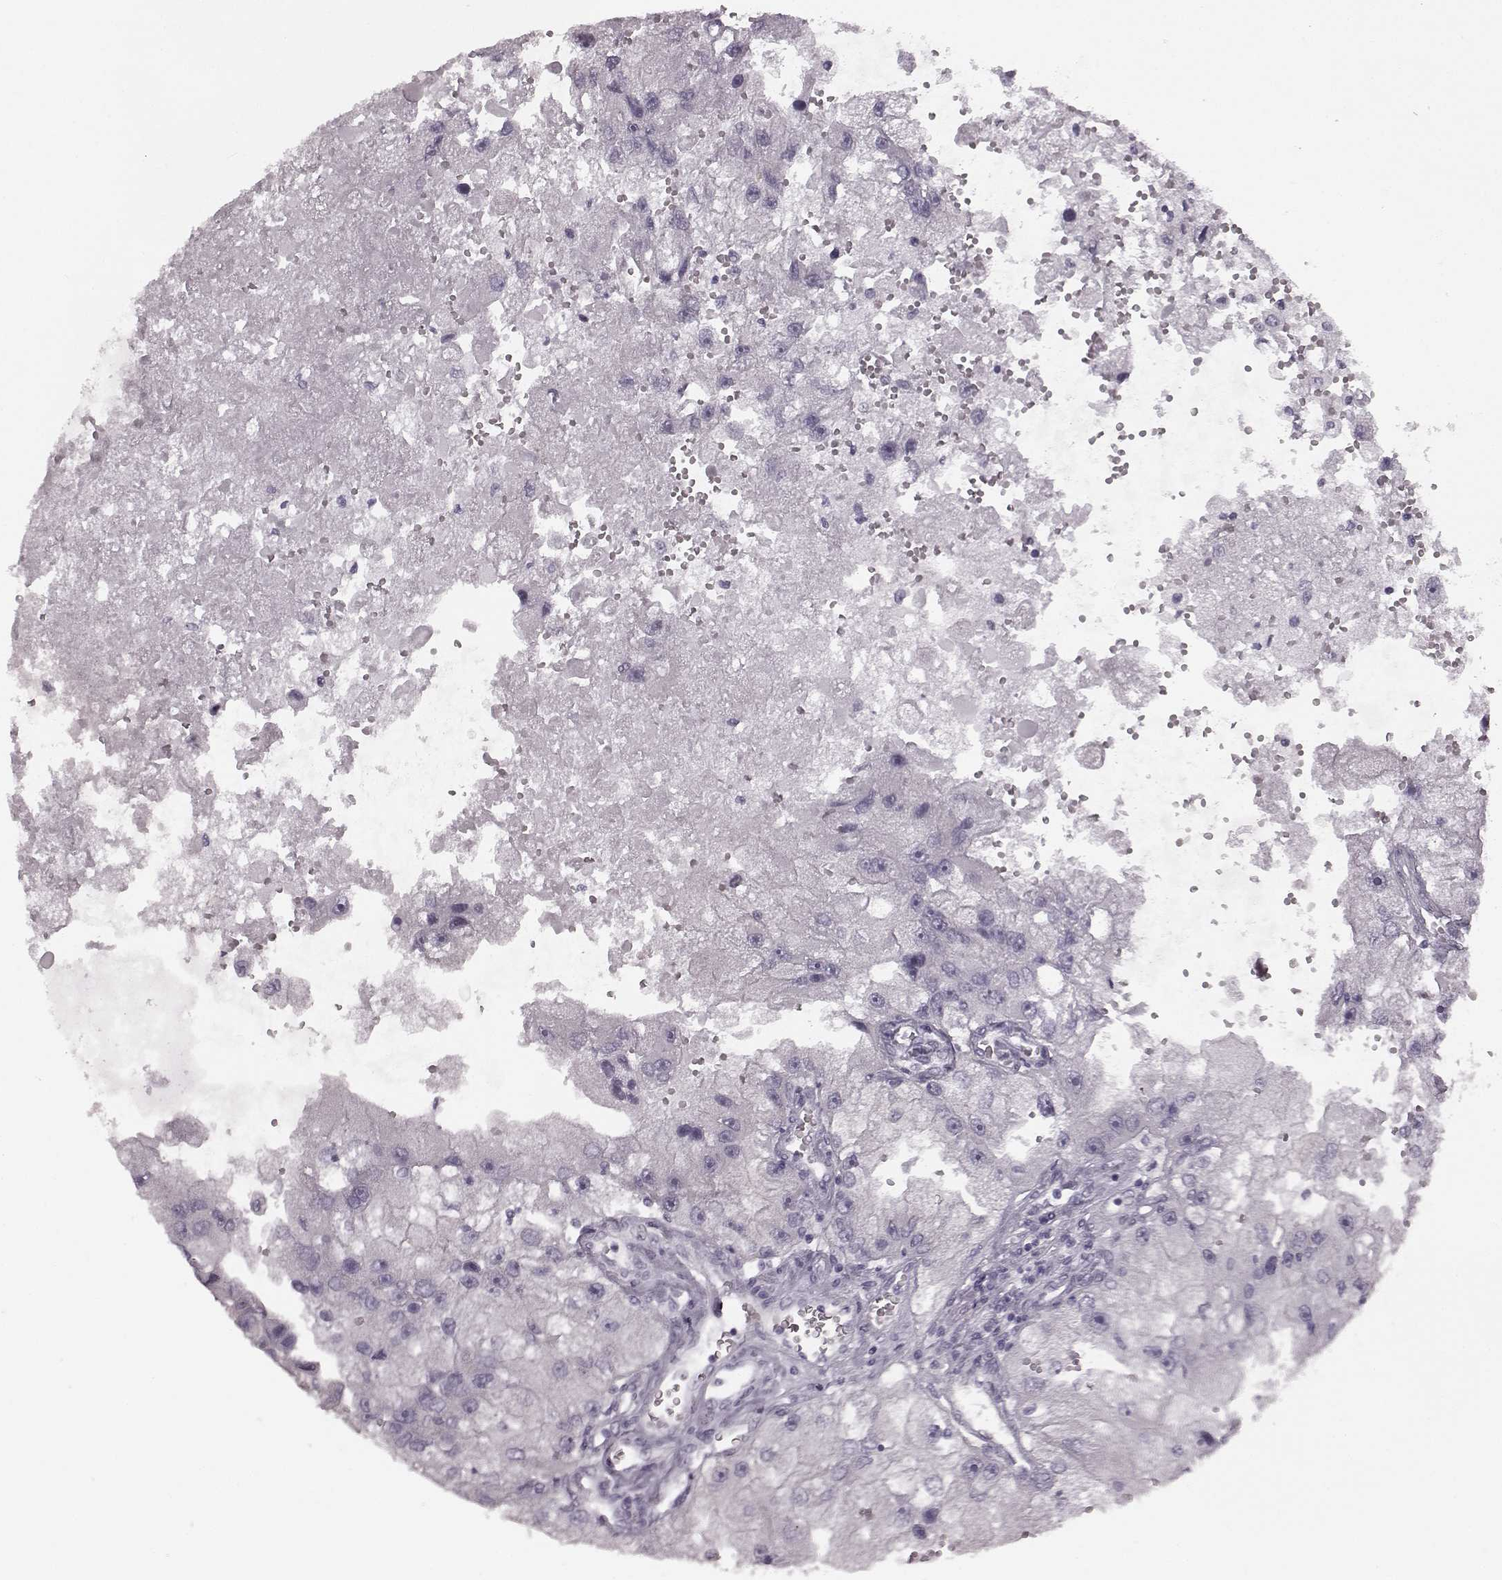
{"staining": {"intensity": "negative", "quantity": "none", "location": "none"}, "tissue": "renal cancer", "cell_type": "Tumor cells", "image_type": "cancer", "snomed": [{"axis": "morphology", "description": "Adenocarcinoma, NOS"}, {"axis": "topography", "description": "Kidney"}], "caption": "Immunohistochemical staining of renal cancer (adenocarcinoma) reveals no significant expression in tumor cells.", "gene": "SEMG2", "patient": {"sex": "male", "age": 63}}